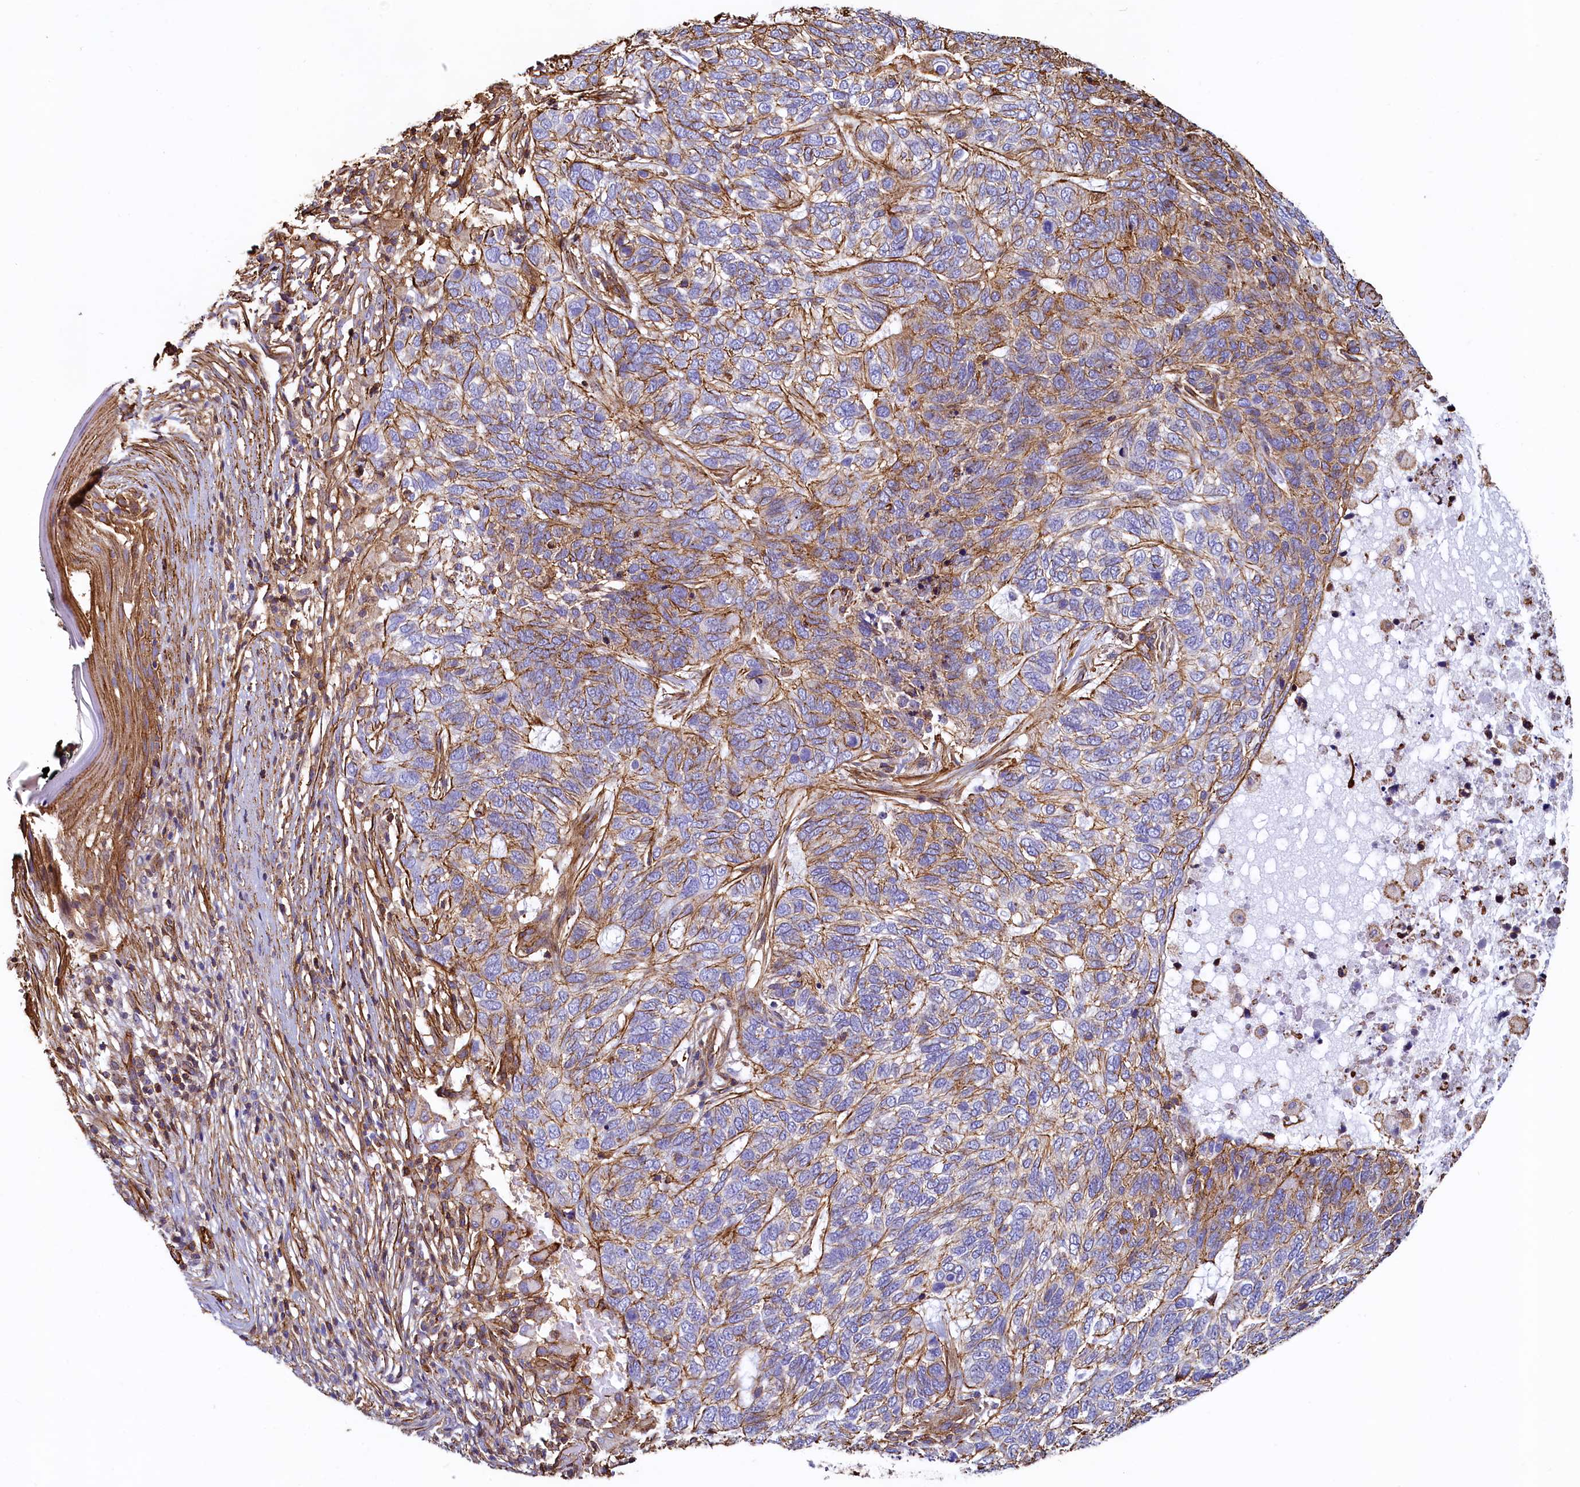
{"staining": {"intensity": "moderate", "quantity": ">75%", "location": "cytoplasmic/membranous"}, "tissue": "skin cancer", "cell_type": "Tumor cells", "image_type": "cancer", "snomed": [{"axis": "morphology", "description": "Basal cell carcinoma"}, {"axis": "topography", "description": "Skin"}], "caption": "Skin basal cell carcinoma stained with DAB immunohistochemistry (IHC) exhibits medium levels of moderate cytoplasmic/membranous positivity in approximately >75% of tumor cells. Immunohistochemistry (ihc) stains the protein of interest in brown and the nuclei are stained blue.", "gene": "THBS1", "patient": {"sex": "female", "age": 65}}